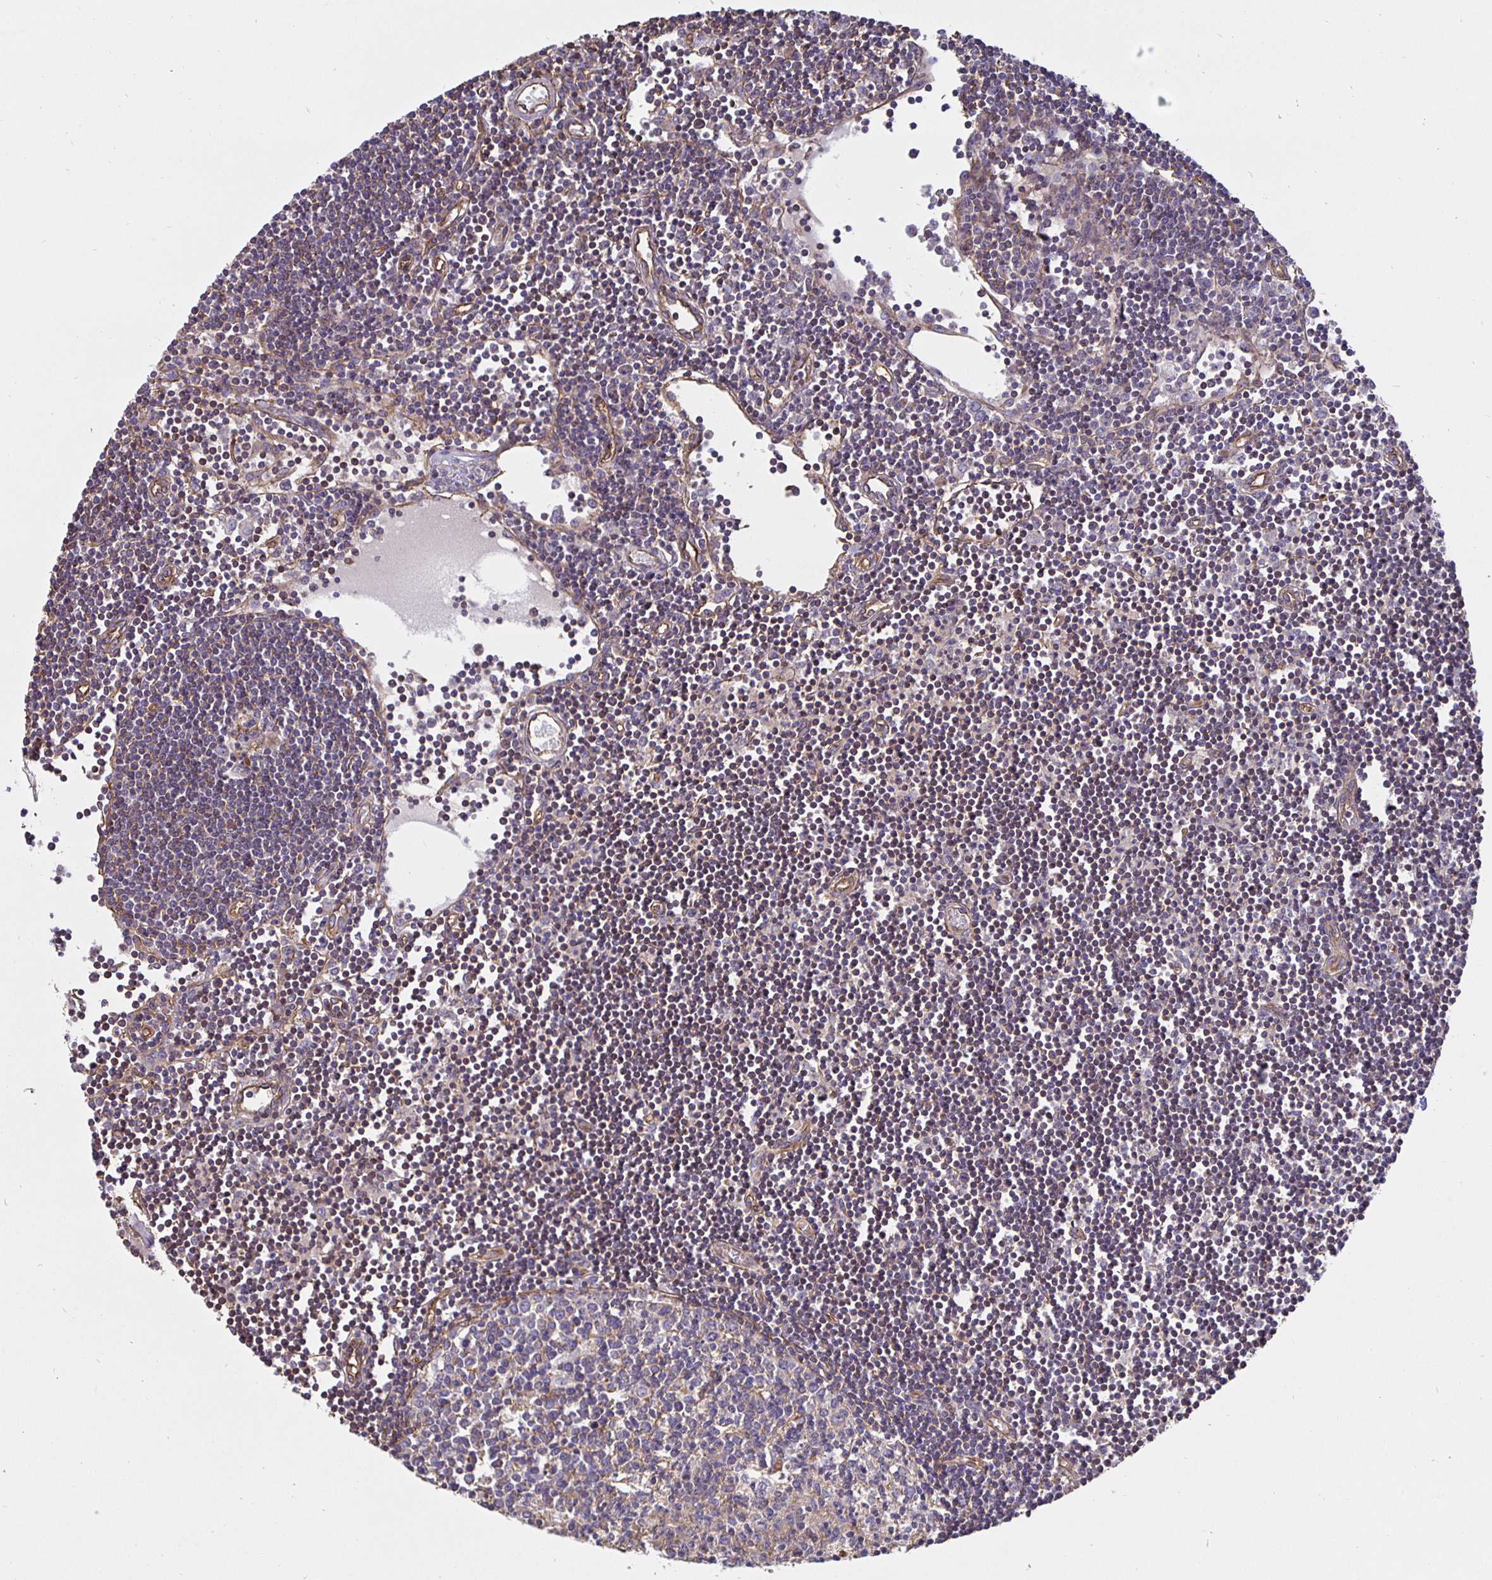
{"staining": {"intensity": "weak", "quantity": "<25%", "location": "cytoplasmic/membranous"}, "tissue": "lymph node", "cell_type": "Germinal center cells", "image_type": "normal", "snomed": [{"axis": "morphology", "description": "Normal tissue, NOS"}, {"axis": "topography", "description": "Lymph node"}], "caption": "IHC photomicrograph of normal human lymph node stained for a protein (brown), which reveals no positivity in germinal center cells.", "gene": "ARHGEF39", "patient": {"sex": "female", "age": 65}}